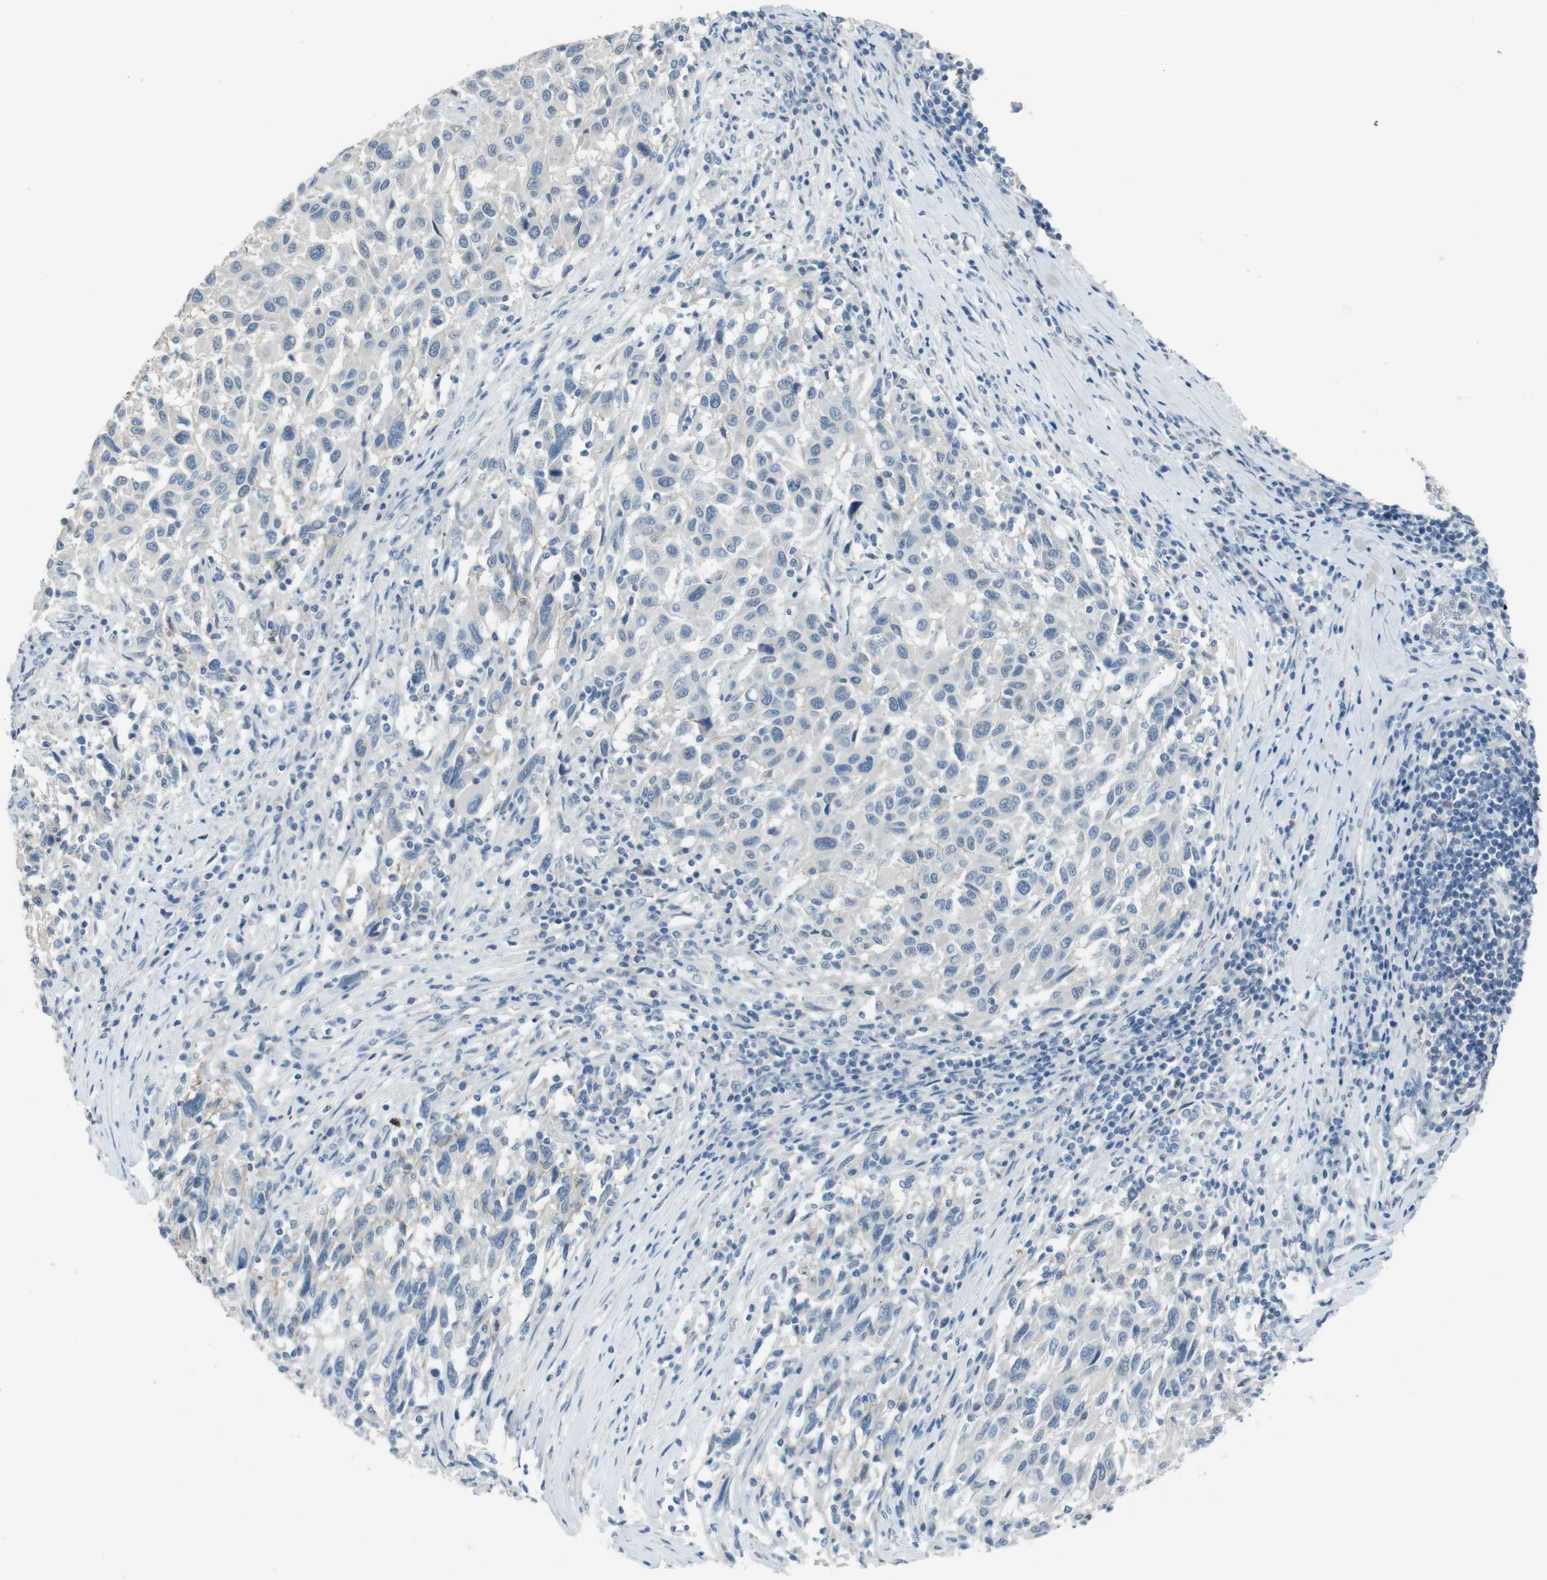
{"staining": {"intensity": "negative", "quantity": "none", "location": "none"}, "tissue": "melanoma", "cell_type": "Tumor cells", "image_type": "cancer", "snomed": [{"axis": "morphology", "description": "Malignant melanoma, Metastatic site"}, {"axis": "topography", "description": "Lymph node"}], "caption": "This image is of malignant melanoma (metastatic site) stained with immunohistochemistry to label a protein in brown with the nuclei are counter-stained blue. There is no expression in tumor cells.", "gene": "ENTPD7", "patient": {"sex": "male", "age": 61}}